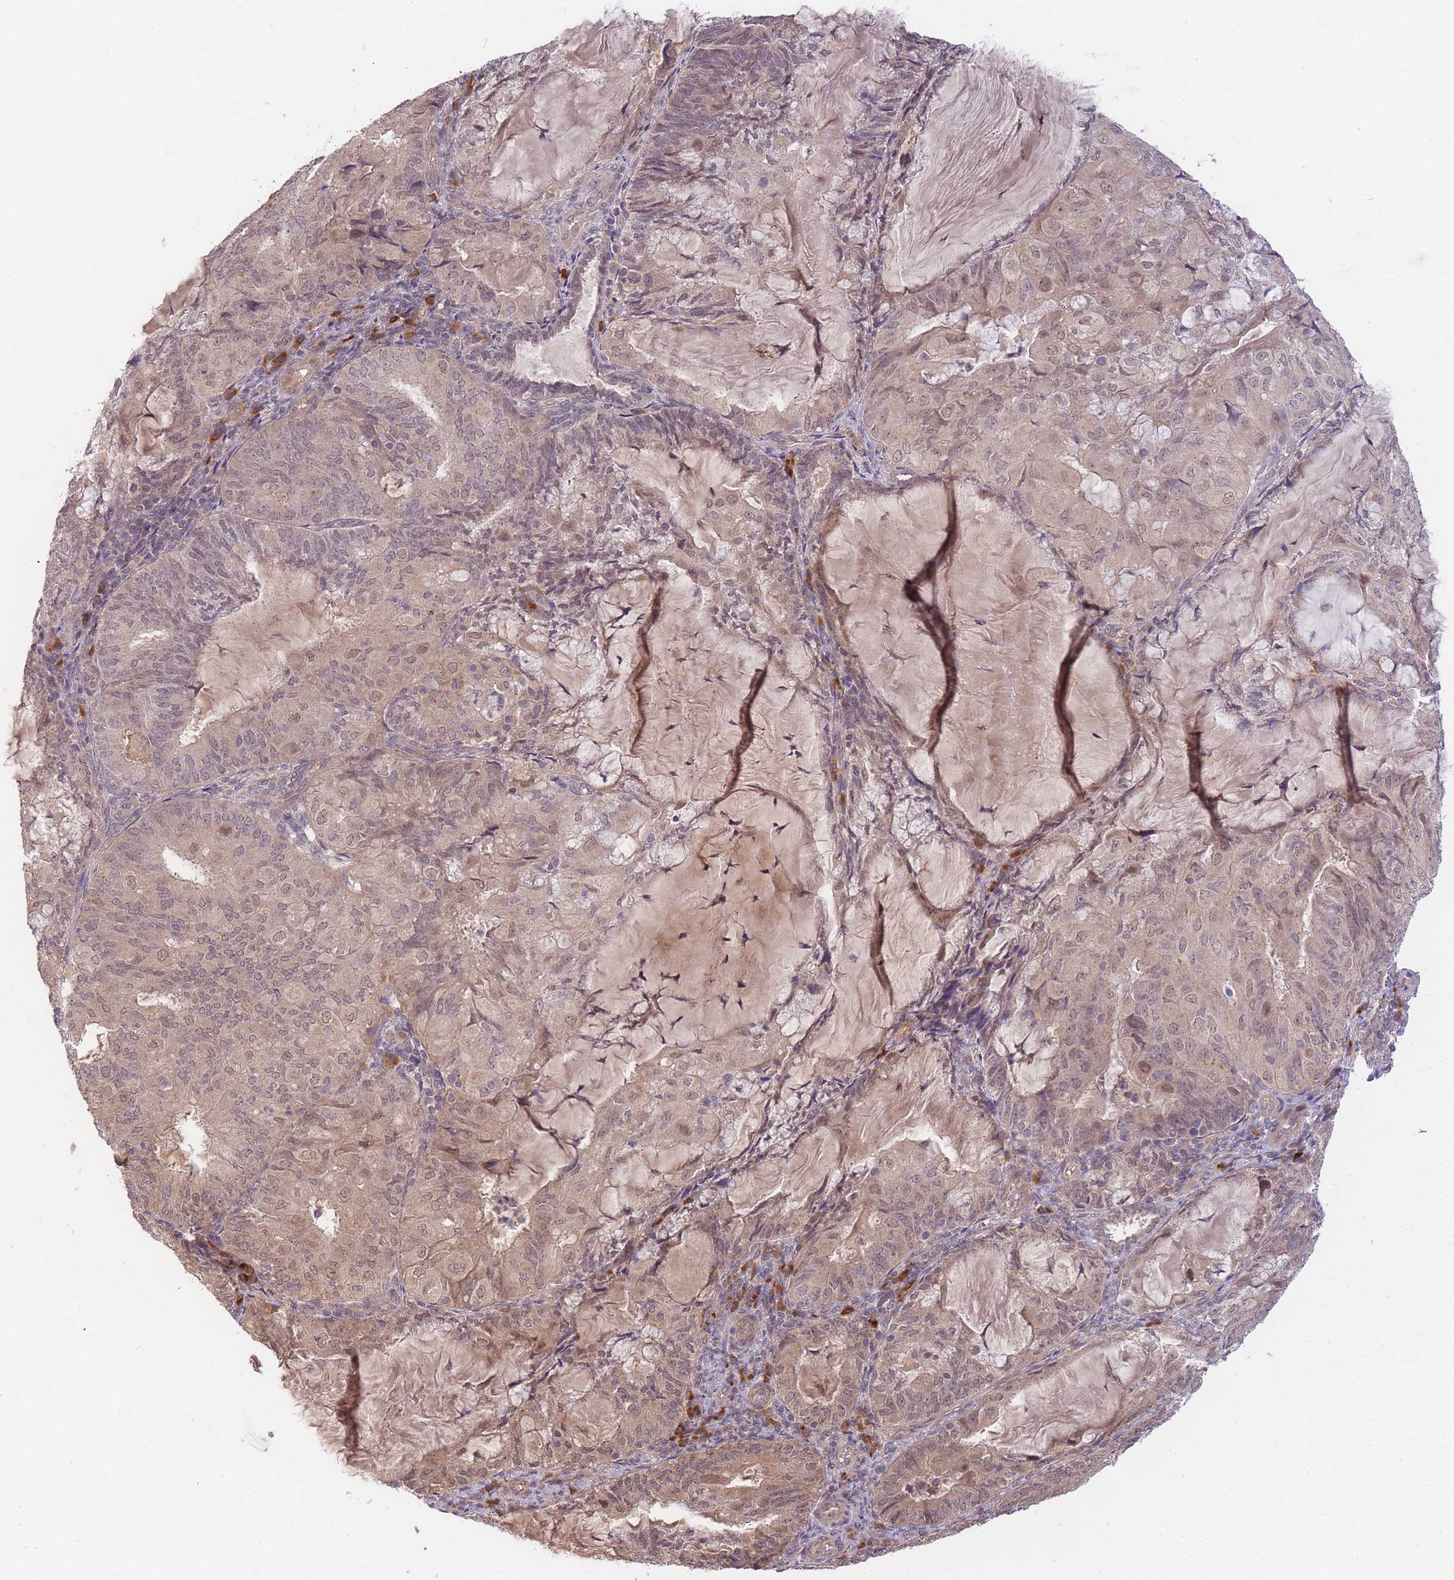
{"staining": {"intensity": "weak", "quantity": ">75%", "location": "cytoplasmic/membranous,nuclear"}, "tissue": "endometrial cancer", "cell_type": "Tumor cells", "image_type": "cancer", "snomed": [{"axis": "morphology", "description": "Adenocarcinoma, NOS"}, {"axis": "topography", "description": "Endometrium"}], "caption": "DAB immunohistochemical staining of endometrial cancer reveals weak cytoplasmic/membranous and nuclear protein expression in about >75% of tumor cells.", "gene": "SMC6", "patient": {"sex": "female", "age": 81}}